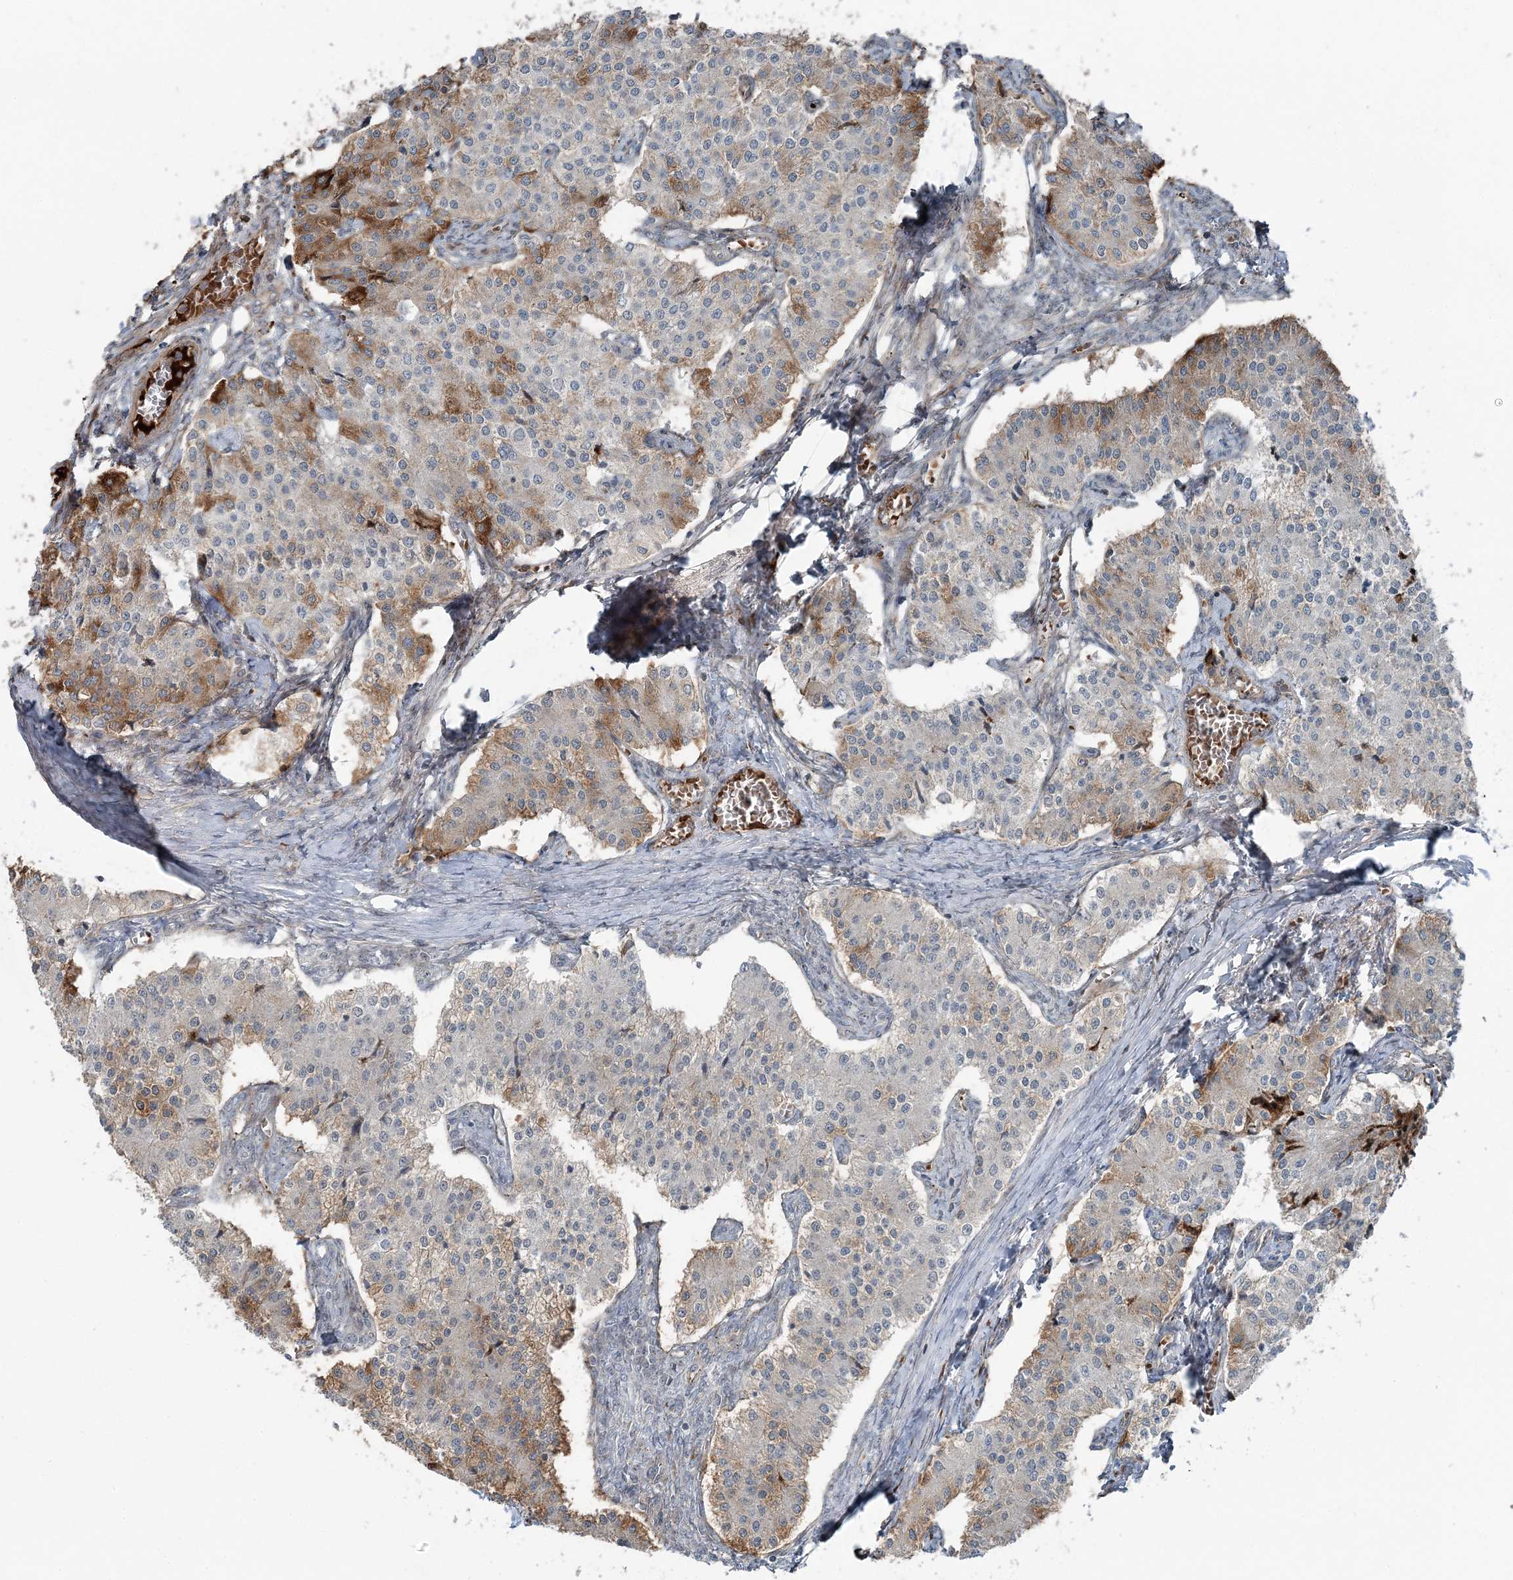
{"staining": {"intensity": "moderate", "quantity": "<25%", "location": "cytoplasmic/membranous"}, "tissue": "carcinoid", "cell_type": "Tumor cells", "image_type": "cancer", "snomed": [{"axis": "morphology", "description": "Carcinoid, malignant, NOS"}, {"axis": "topography", "description": "Colon"}], "caption": "Human carcinoid stained with a brown dye shows moderate cytoplasmic/membranous positive expression in about <25% of tumor cells.", "gene": "FBXL17", "patient": {"sex": "female", "age": 52}}